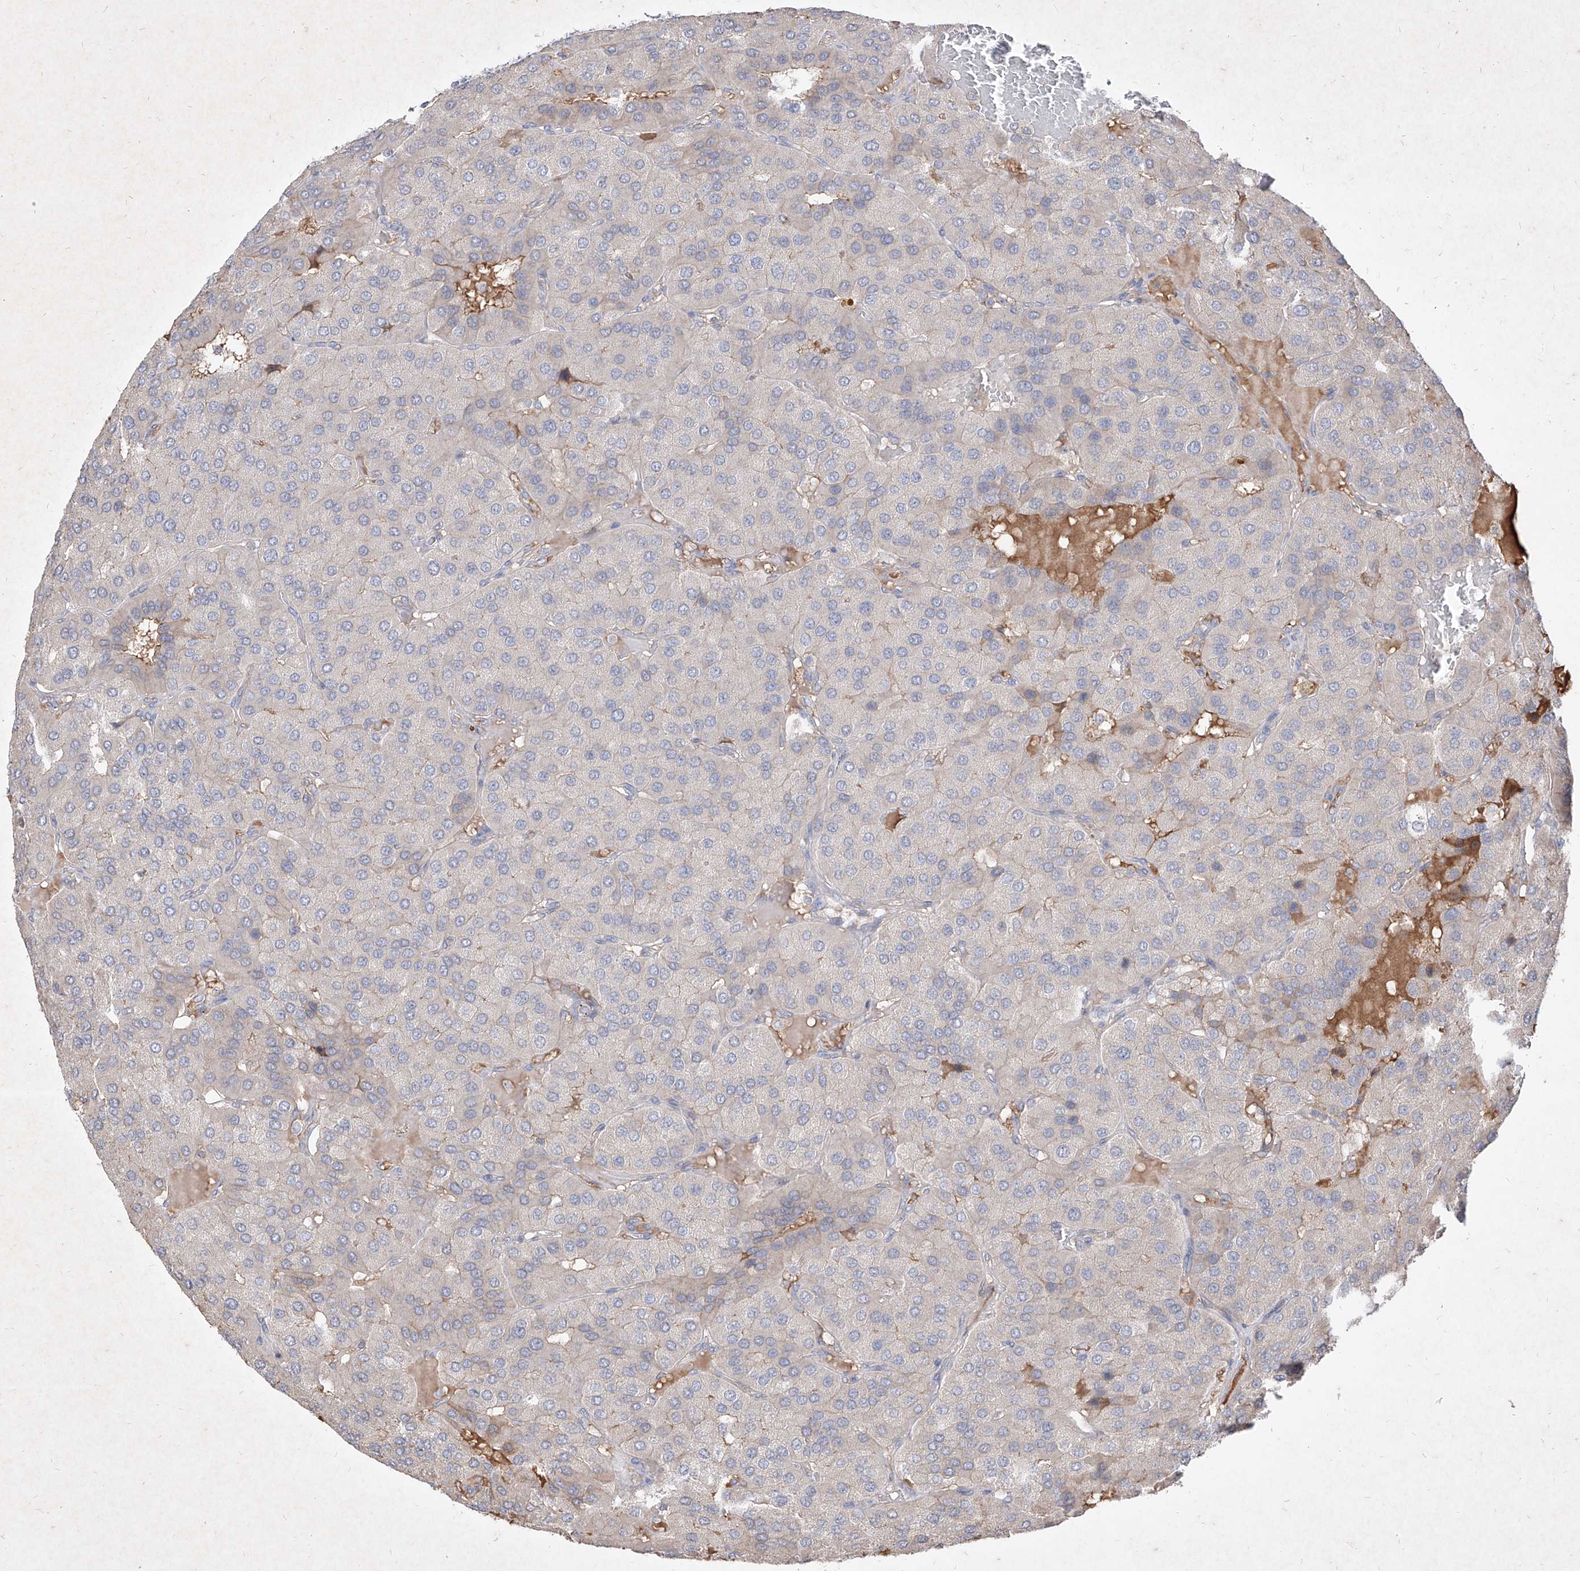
{"staining": {"intensity": "negative", "quantity": "none", "location": "none"}, "tissue": "parathyroid gland", "cell_type": "Glandular cells", "image_type": "normal", "snomed": [{"axis": "morphology", "description": "Normal tissue, NOS"}, {"axis": "morphology", "description": "Adenoma, NOS"}, {"axis": "topography", "description": "Parathyroid gland"}], "caption": "Immunohistochemical staining of normal human parathyroid gland exhibits no significant expression in glandular cells.", "gene": "C4A", "patient": {"sex": "female", "age": 86}}